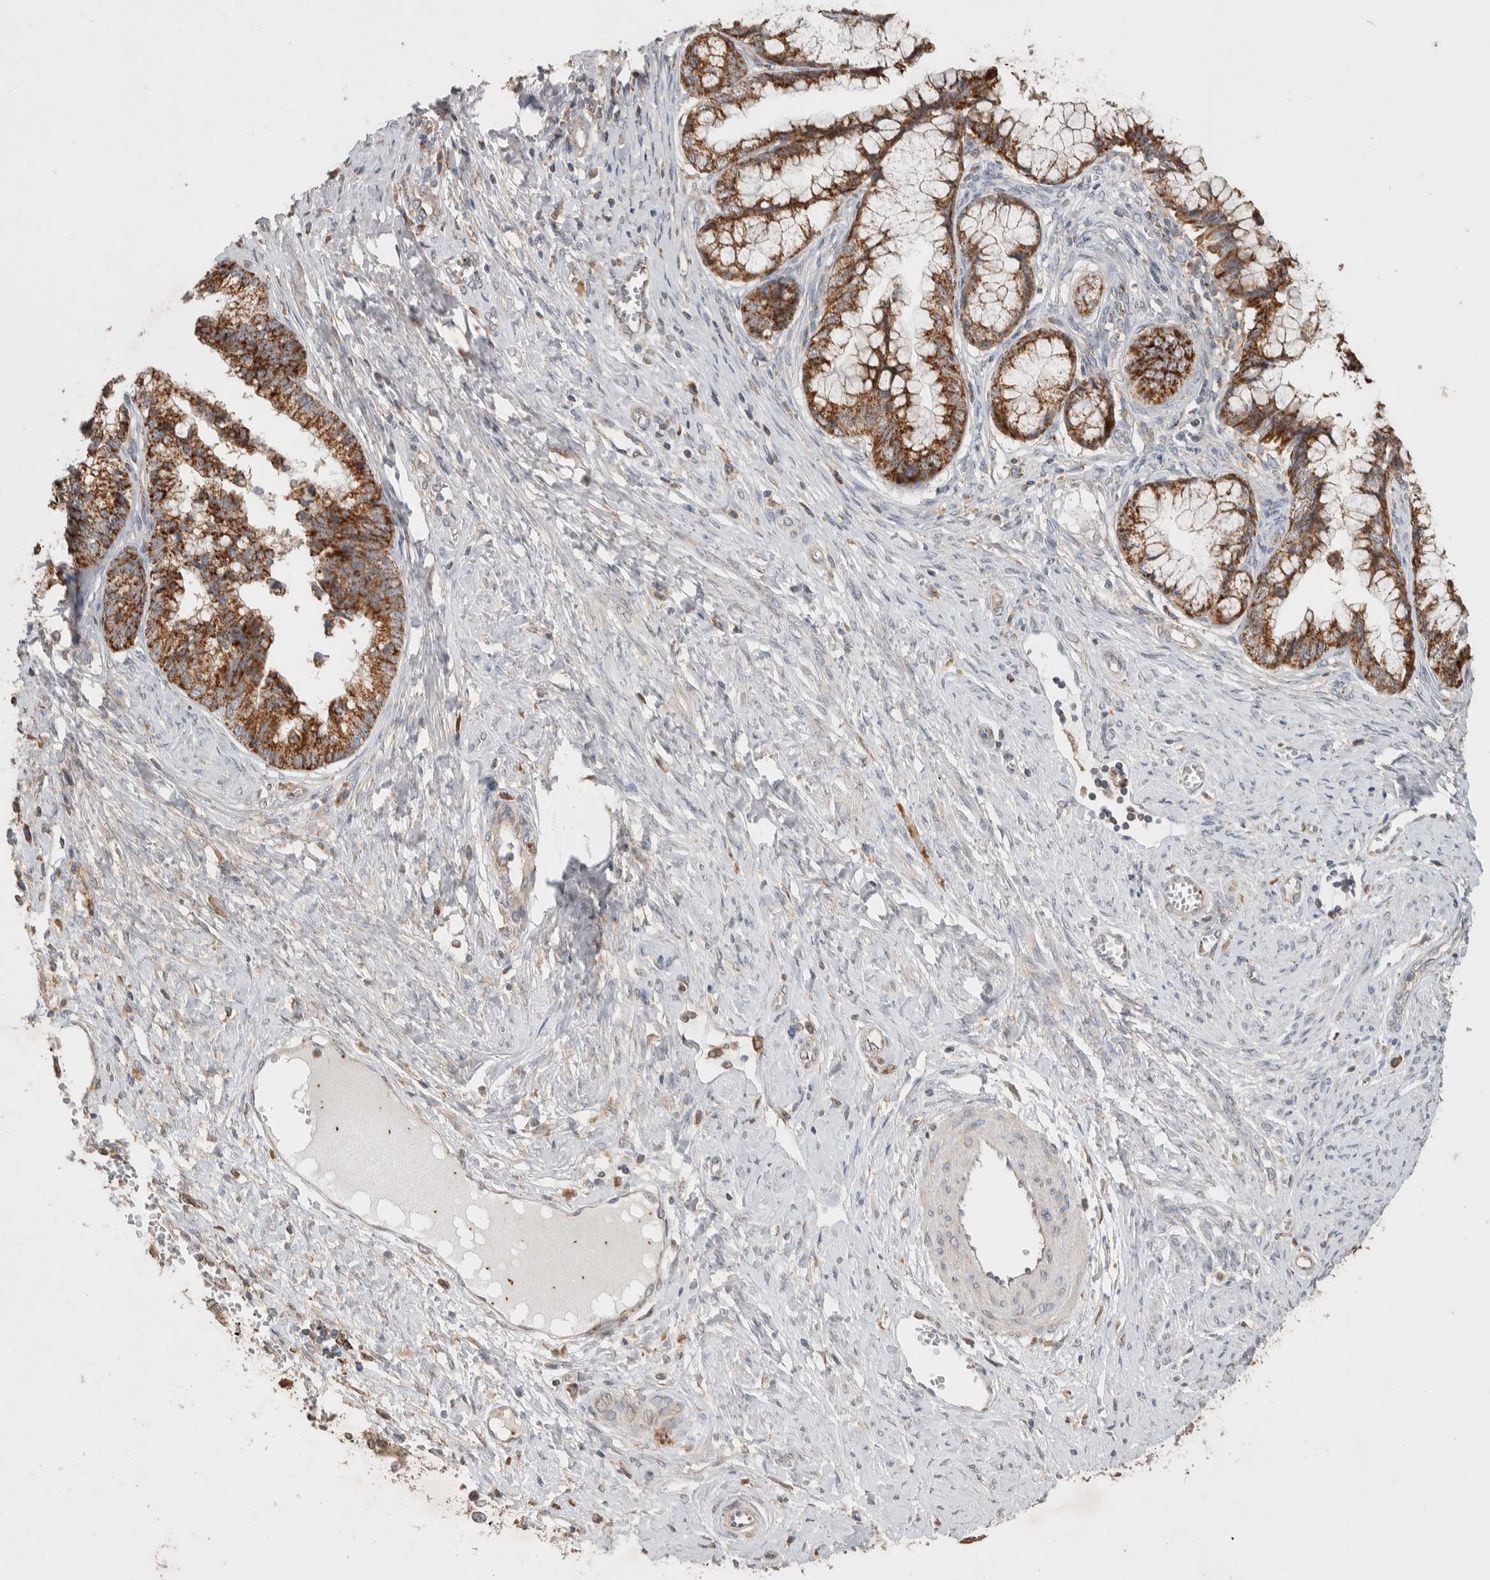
{"staining": {"intensity": "strong", "quantity": ">75%", "location": "cytoplasmic/membranous"}, "tissue": "cervical cancer", "cell_type": "Tumor cells", "image_type": "cancer", "snomed": [{"axis": "morphology", "description": "Adenocarcinoma, NOS"}, {"axis": "topography", "description": "Cervix"}], "caption": "Immunohistochemistry of human cervical adenocarcinoma reveals high levels of strong cytoplasmic/membranous staining in approximately >75% of tumor cells. The staining is performed using DAB brown chromogen to label protein expression. The nuclei are counter-stained blue using hematoxylin.", "gene": "DEPTOR", "patient": {"sex": "female", "age": 44}}